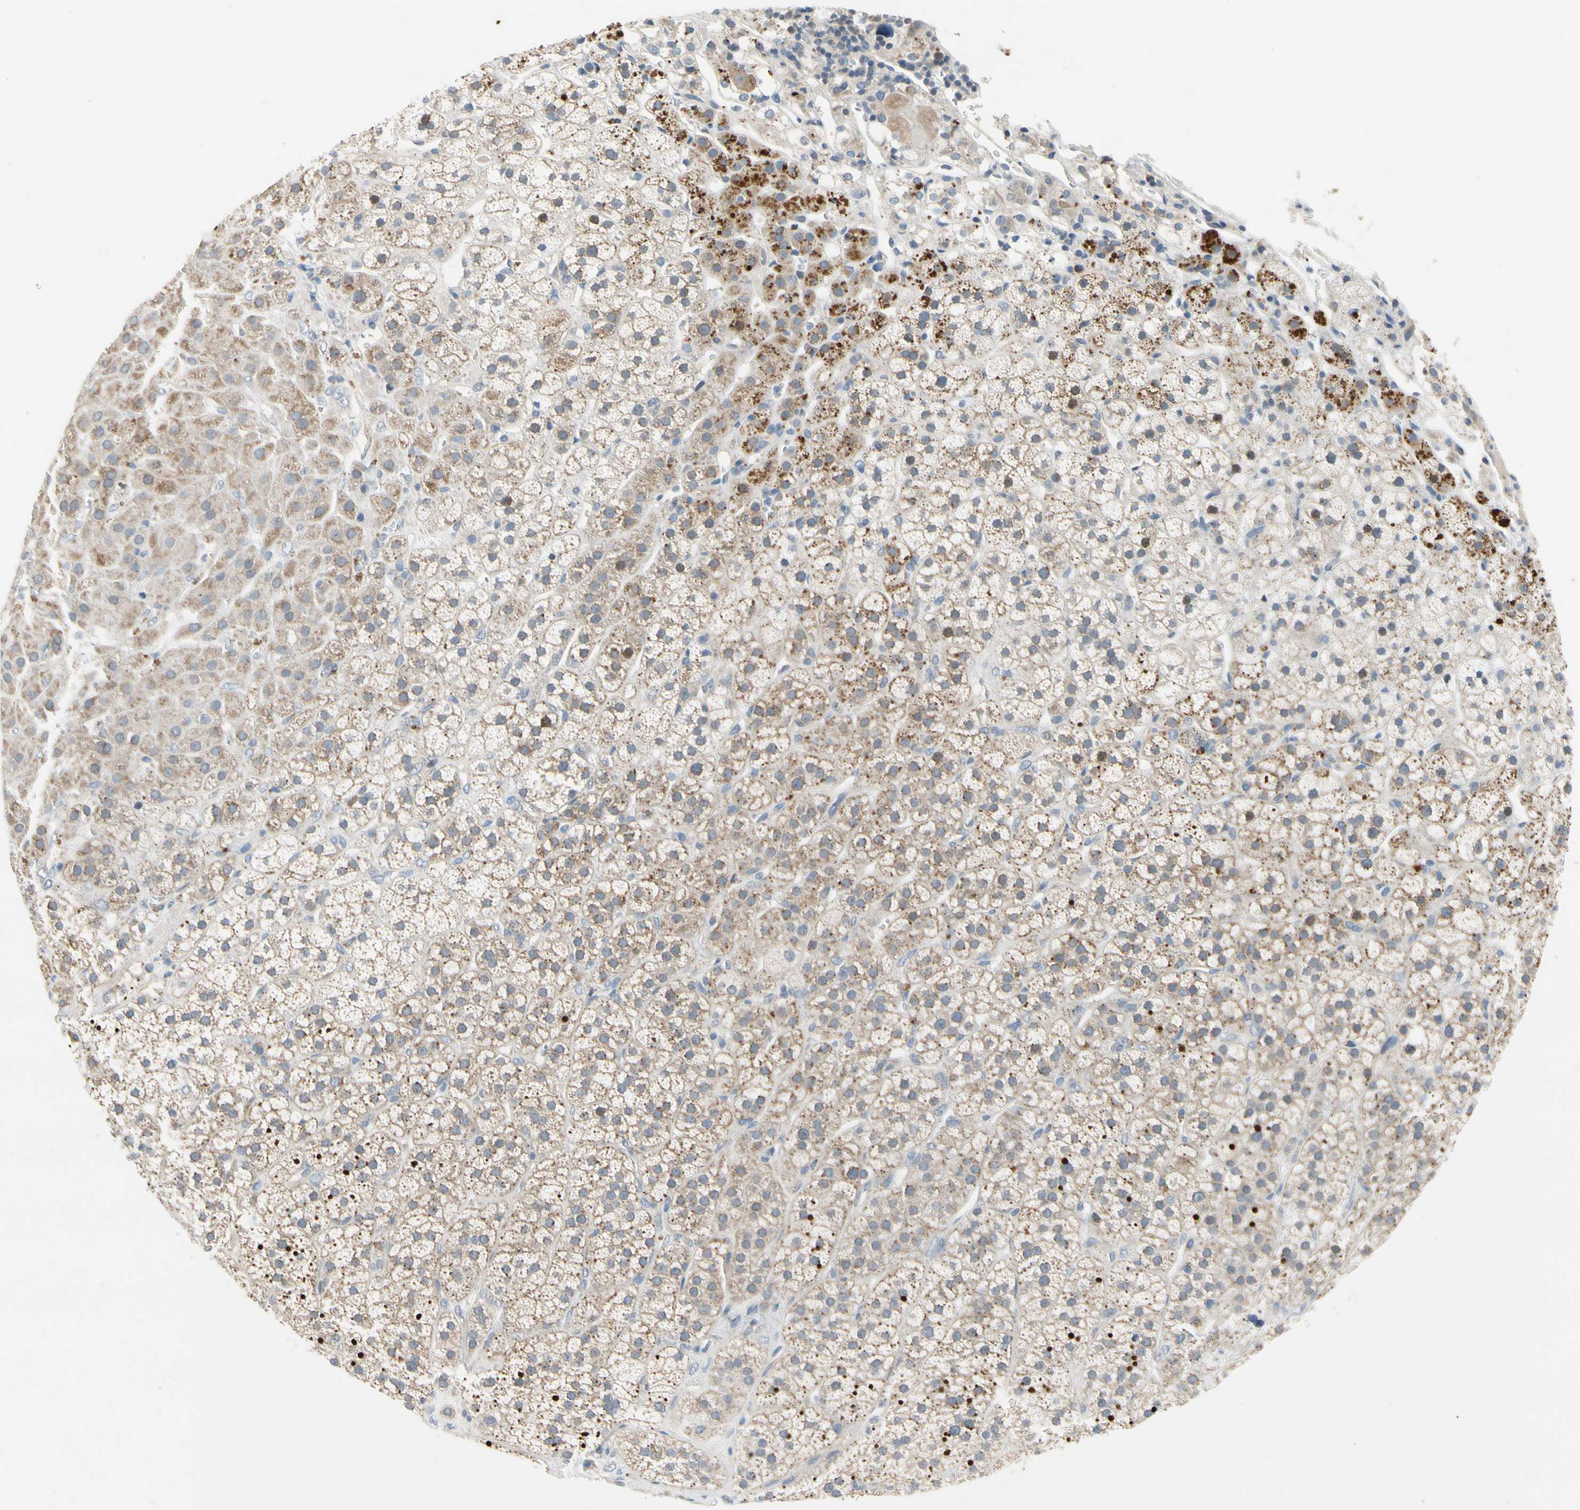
{"staining": {"intensity": "moderate", "quantity": ">75%", "location": "cytoplasmic/membranous"}, "tissue": "adrenal gland", "cell_type": "Glandular cells", "image_type": "normal", "snomed": [{"axis": "morphology", "description": "Normal tissue, NOS"}, {"axis": "topography", "description": "Adrenal gland"}], "caption": "The micrograph displays immunohistochemical staining of benign adrenal gland. There is moderate cytoplasmic/membranous staining is present in about >75% of glandular cells. The staining was performed using DAB, with brown indicating positive protein expression. Nuclei are stained blue with hematoxylin.", "gene": "KLHDC8B", "patient": {"sex": "male", "age": 56}}